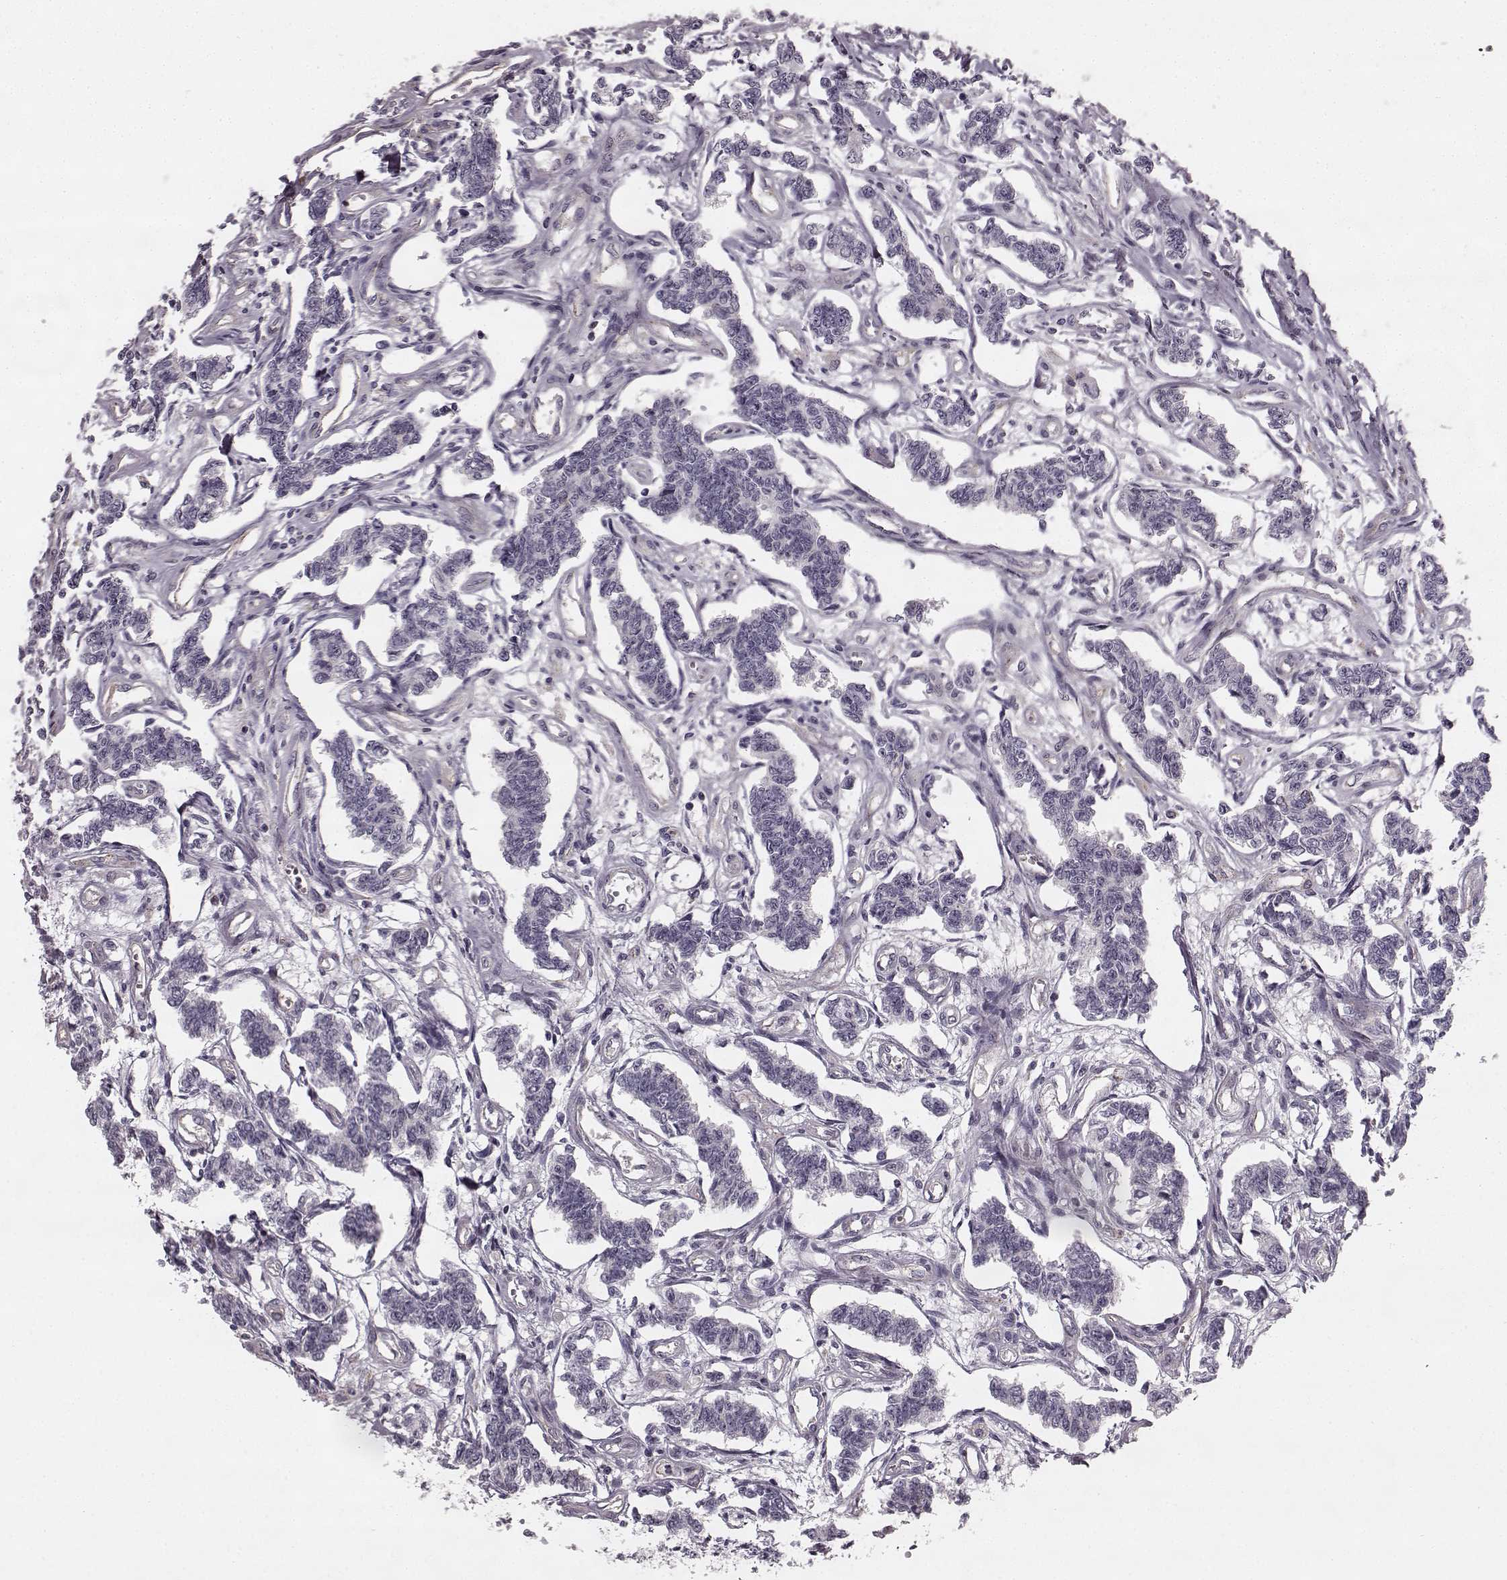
{"staining": {"intensity": "negative", "quantity": "none", "location": "none"}, "tissue": "carcinoid", "cell_type": "Tumor cells", "image_type": "cancer", "snomed": [{"axis": "morphology", "description": "Carcinoid, malignant, NOS"}, {"axis": "topography", "description": "Kidney"}], "caption": "Protein analysis of carcinoid (malignant) reveals no significant staining in tumor cells.", "gene": "HMMR", "patient": {"sex": "female", "age": 41}}